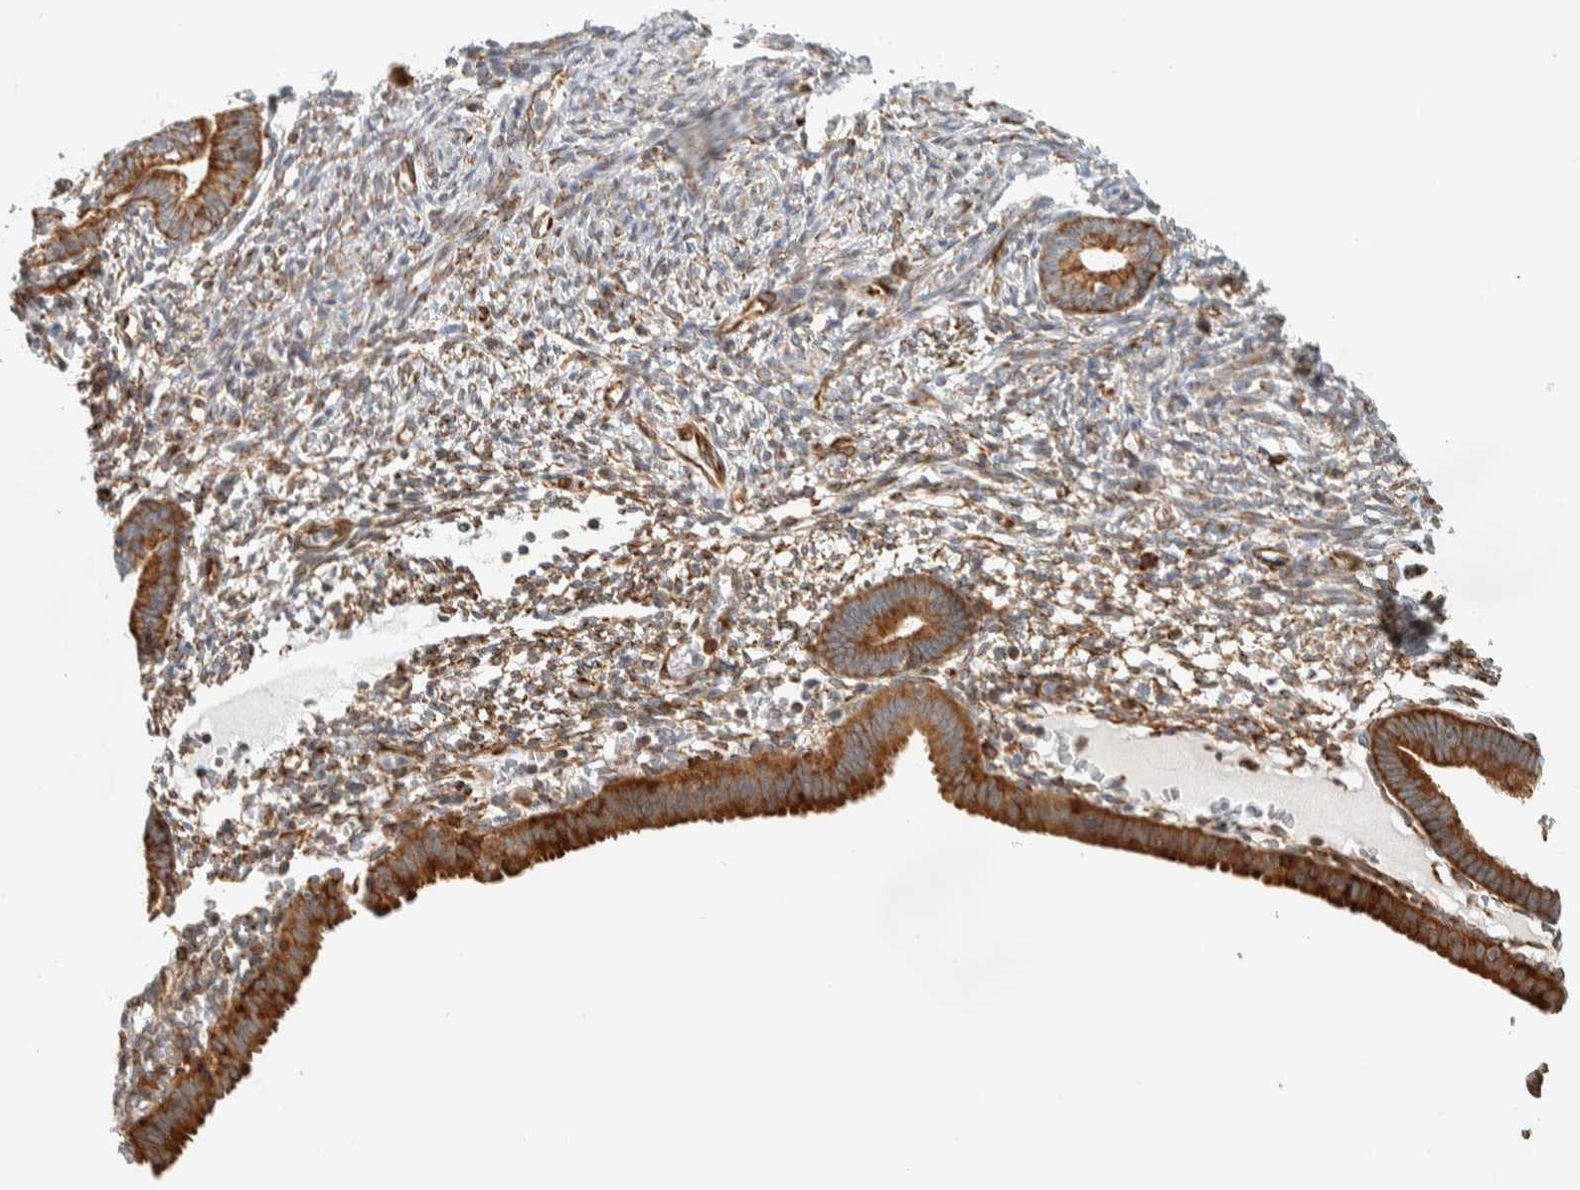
{"staining": {"intensity": "moderate", "quantity": ">75%", "location": "cytoplasmic/membranous"}, "tissue": "endometrium", "cell_type": "Cells in endometrial stroma", "image_type": "normal", "snomed": [{"axis": "morphology", "description": "Normal tissue, NOS"}, {"axis": "morphology", "description": "Atrophy, NOS"}, {"axis": "topography", "description": "Uterus"}, {"axis": "topography", "description": "Endometrium"}], "caption": "A brown stain labels moderate cytoplasmic/membranous positivity of a protein in cells in endometrial stroma of benign endometrium.", "gene": "LLGL2", "patient": {"sex": "female", "age": 68}}